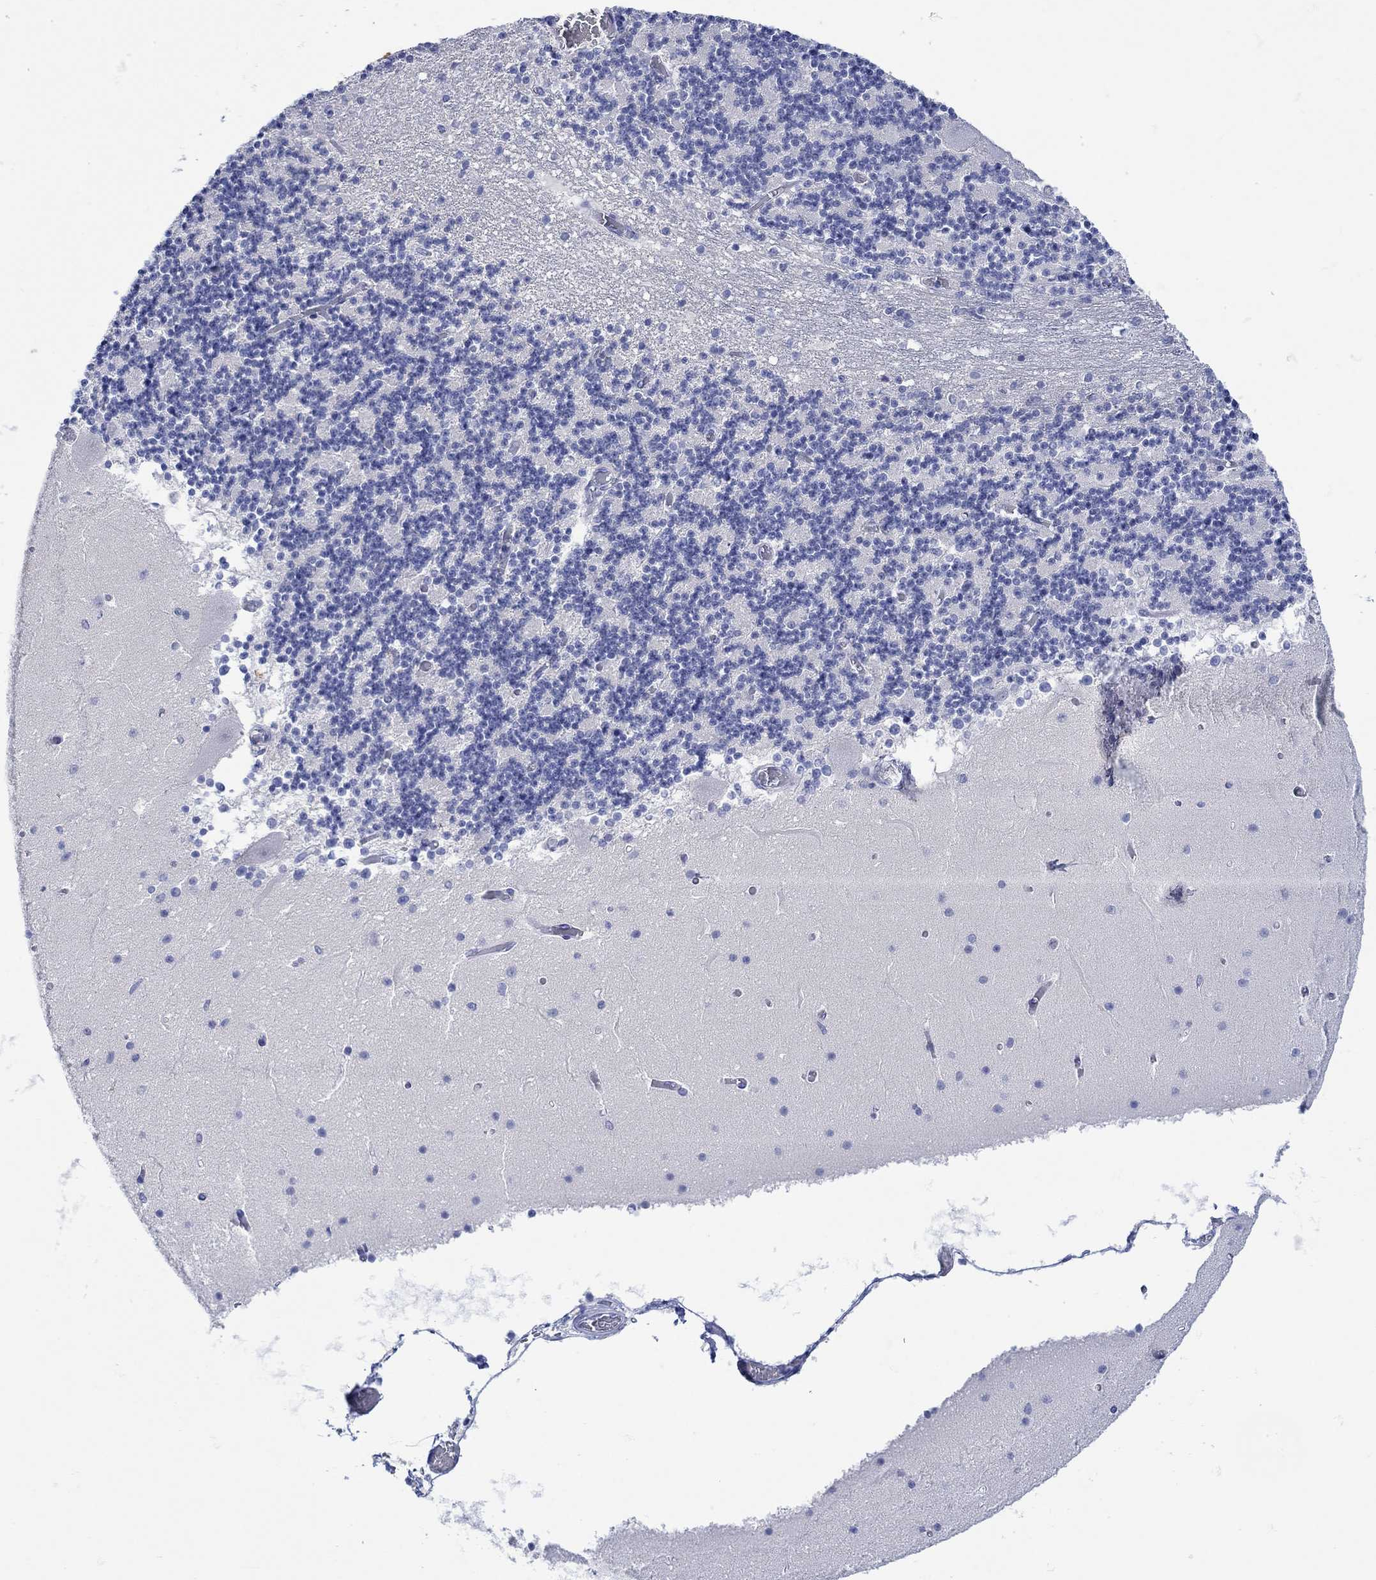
{"staining": {"intensity": "negative", "quantity": "none", "location": "none"}, "tissue": "cerebellum", "cell_type": "Cells in granular layer", "image_type": "normal", "snomed": [{"axis": "morphology", "description": "Normal tissue, NOS"}, {"axis": "topography", "description": "Cerebellum"}], "caption": "DAB (3,3'-diaminobenzidine) immunohistochemical staining of unremarkable cerebellum reveals no significant positivity in cells in granular layer.", "gene": "LINGO3", "patient": {"sex": "female", "age": 28}}